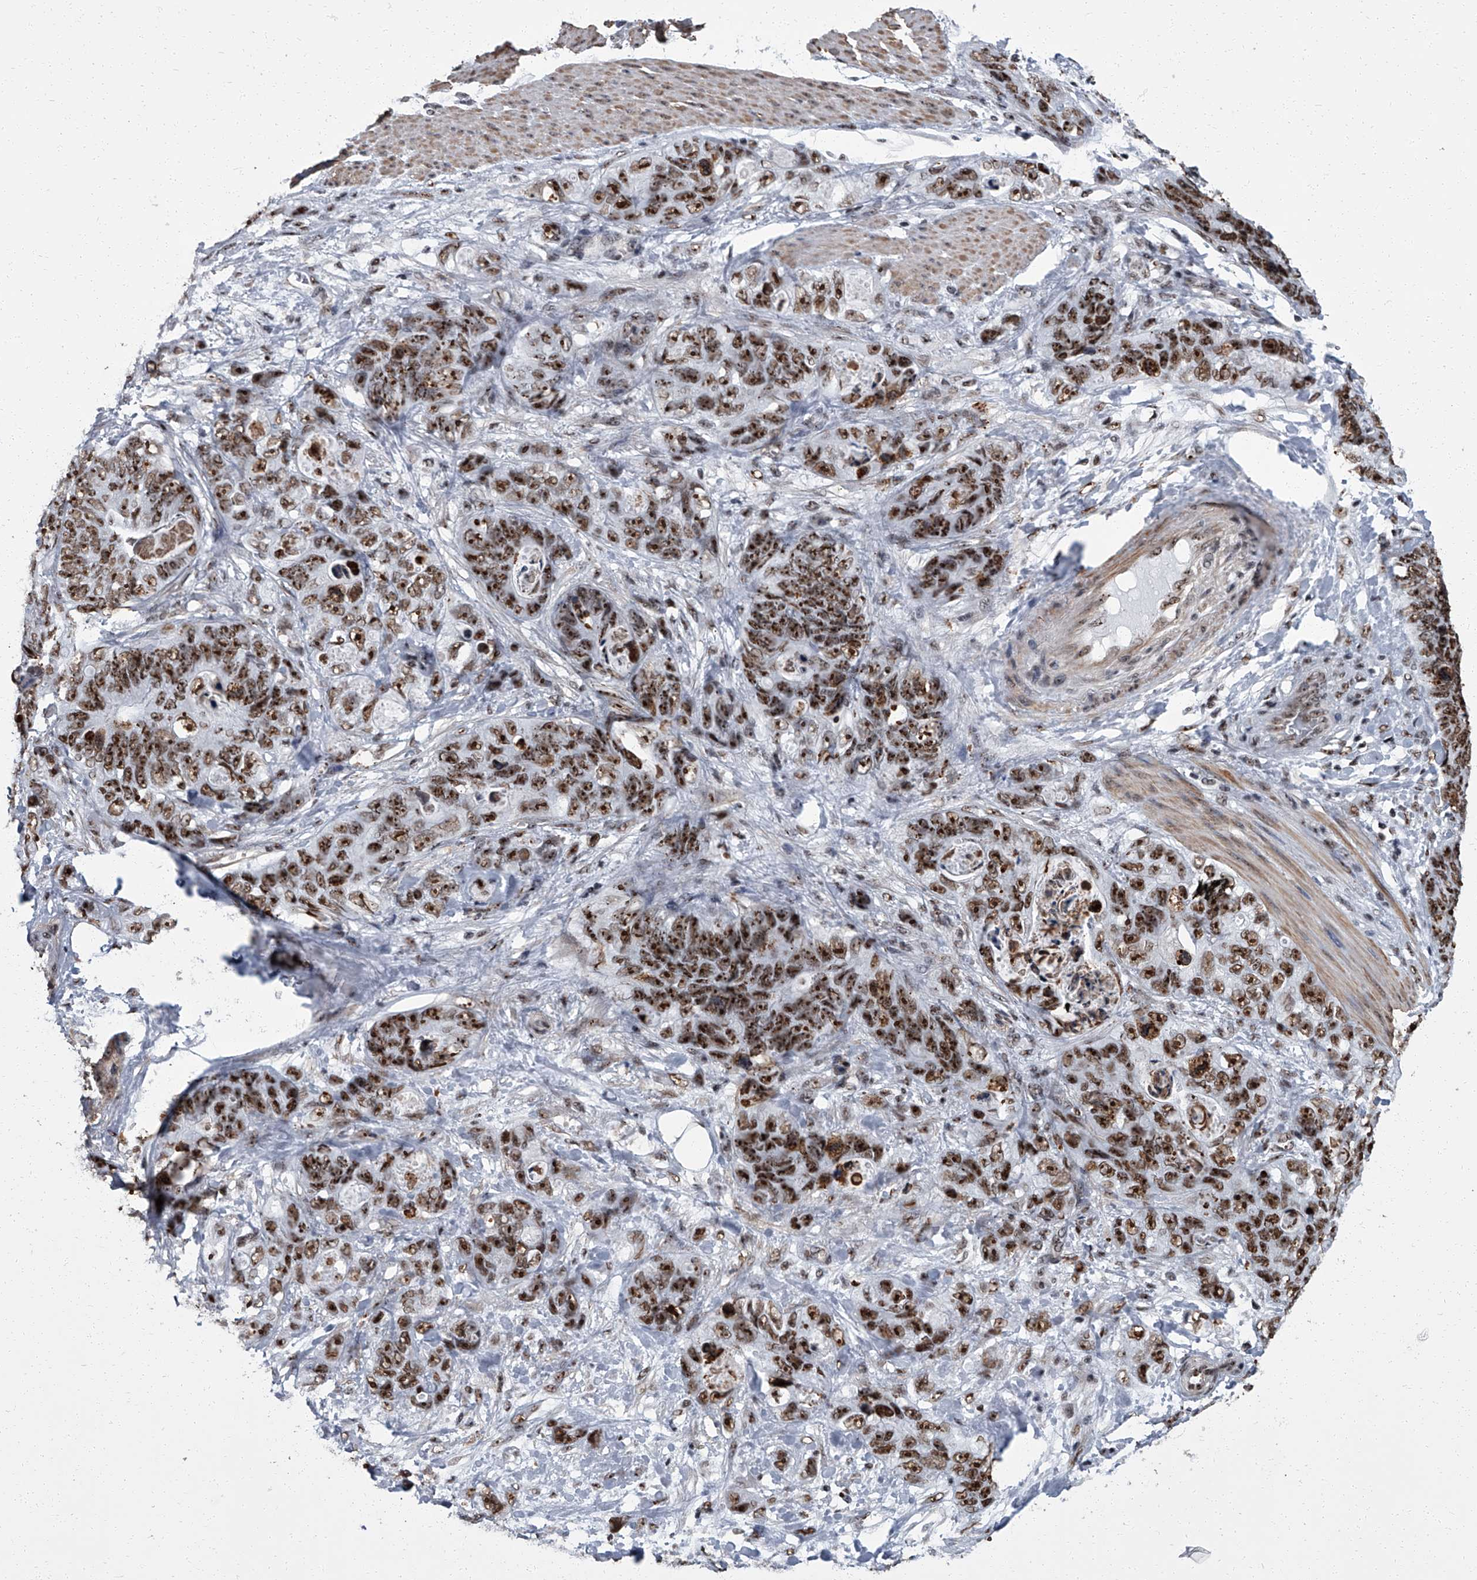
{"staining": {"intensity": "strong", "quantity": ">75%", "location": "nuclear"}, "tissue": "stomach cancer", "cell_type": "Tumor cells", "image_type": "cancer", "snomed": [{"axis": "morphology", "description": "Normal tissue, NOS"}, {"axis": "morphology", "description": "Adenocarcinoma, NOS"}, {"axis": "topography", "description": "Stomach"}], "caption": "Strong nuclear positivity for a protein is present in about >75% of tumor cells of stomach cancer using IHC.", "gene": "ZNF518B", "patient": {"sex": "female", "age": 89}}